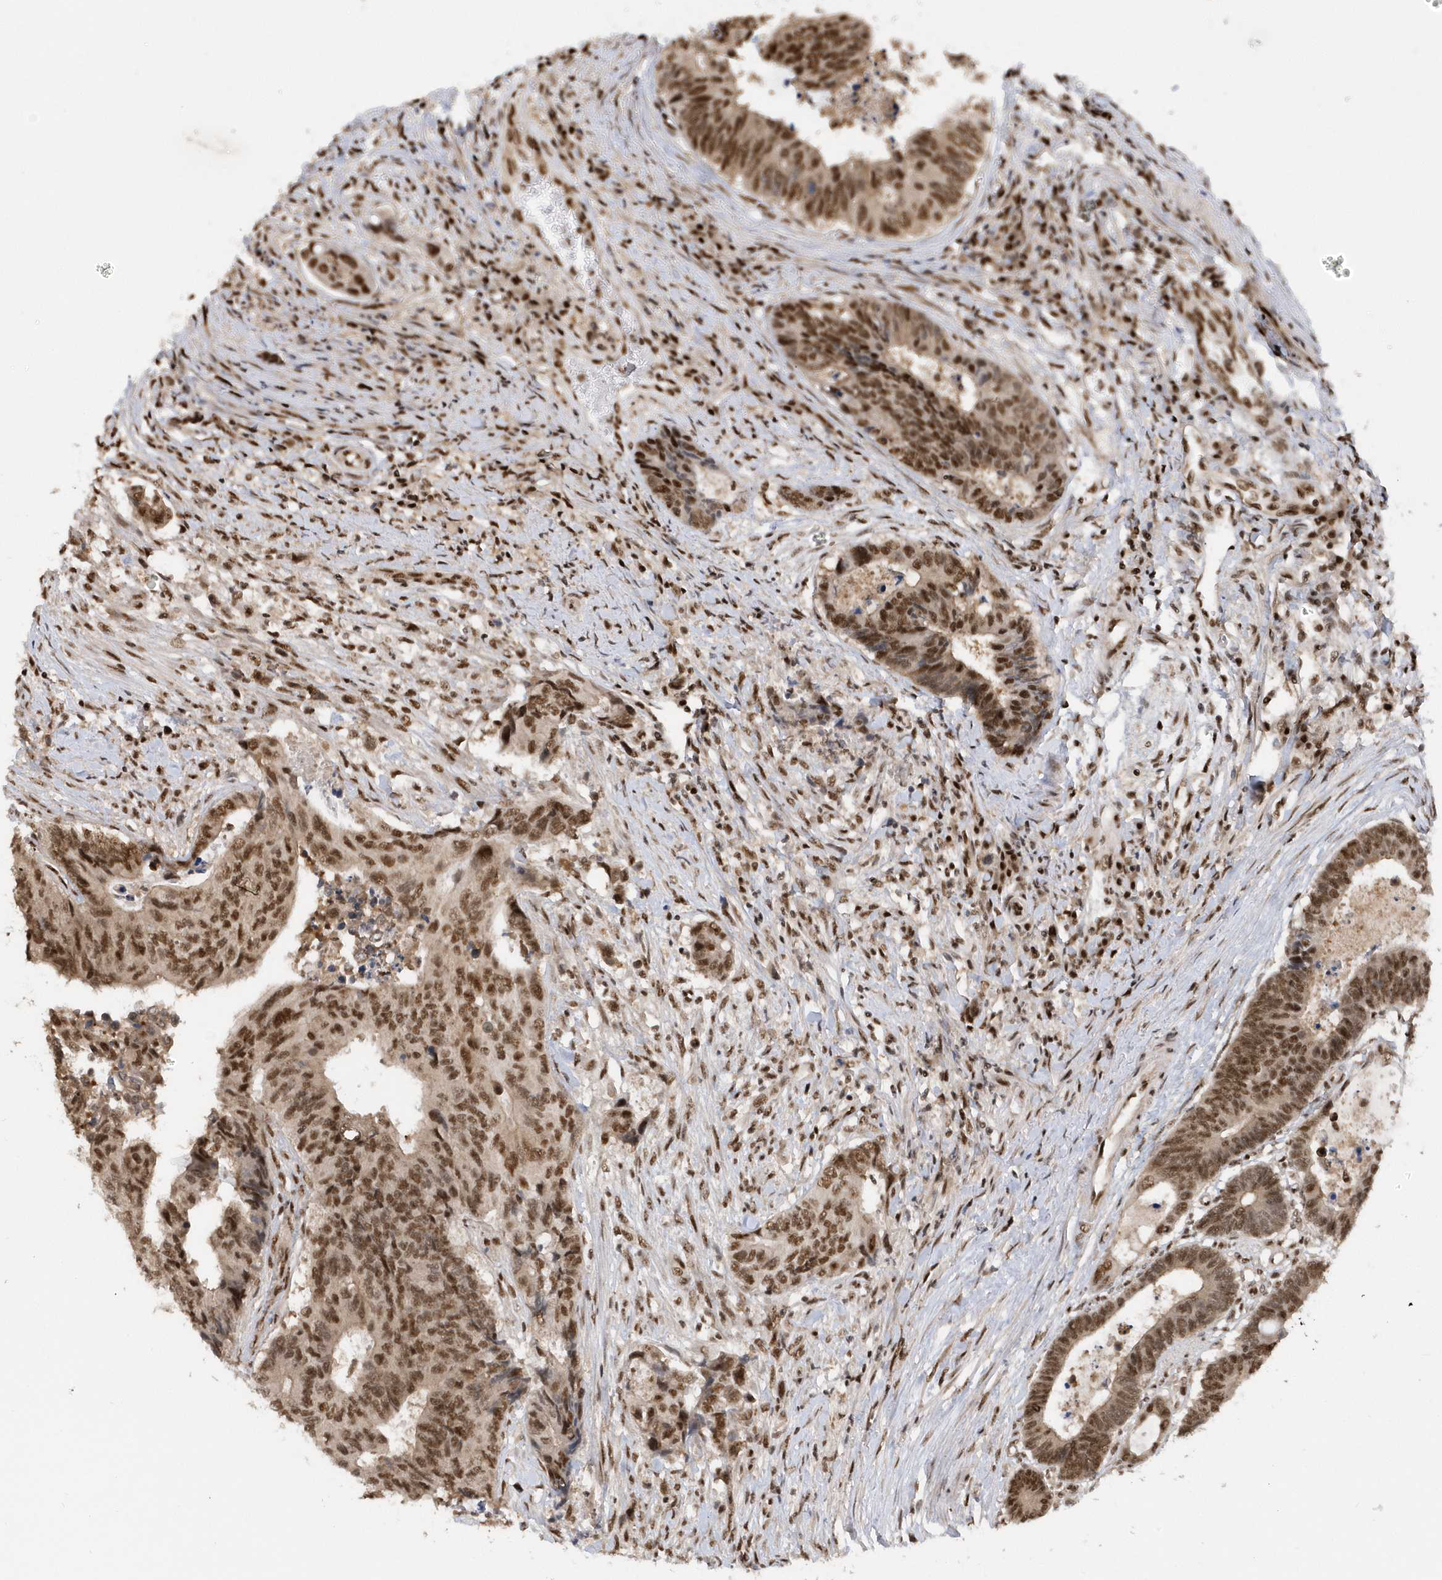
{"staining": {"intensity": "moderate", "quantity": ">75%", "location": "nuclear"}, "tissue": "colorectal cancer", "cell_type": "Tumor cells", "image_type": "cancer", "snomed": [{"axis": "morphology", "description": "Adenocarcinoma, NOS"}, {"axis": "topography", "description": "Rectum"}], "caption": "Colorectal cancer (adenocarcinoma) was stained to show a protein in brown. There is medium levels of moderate nuclear positivity in about >75% of tumor cells.", "gene": "SEPHS1", "patient": {"sex": "male", "age": 84}}